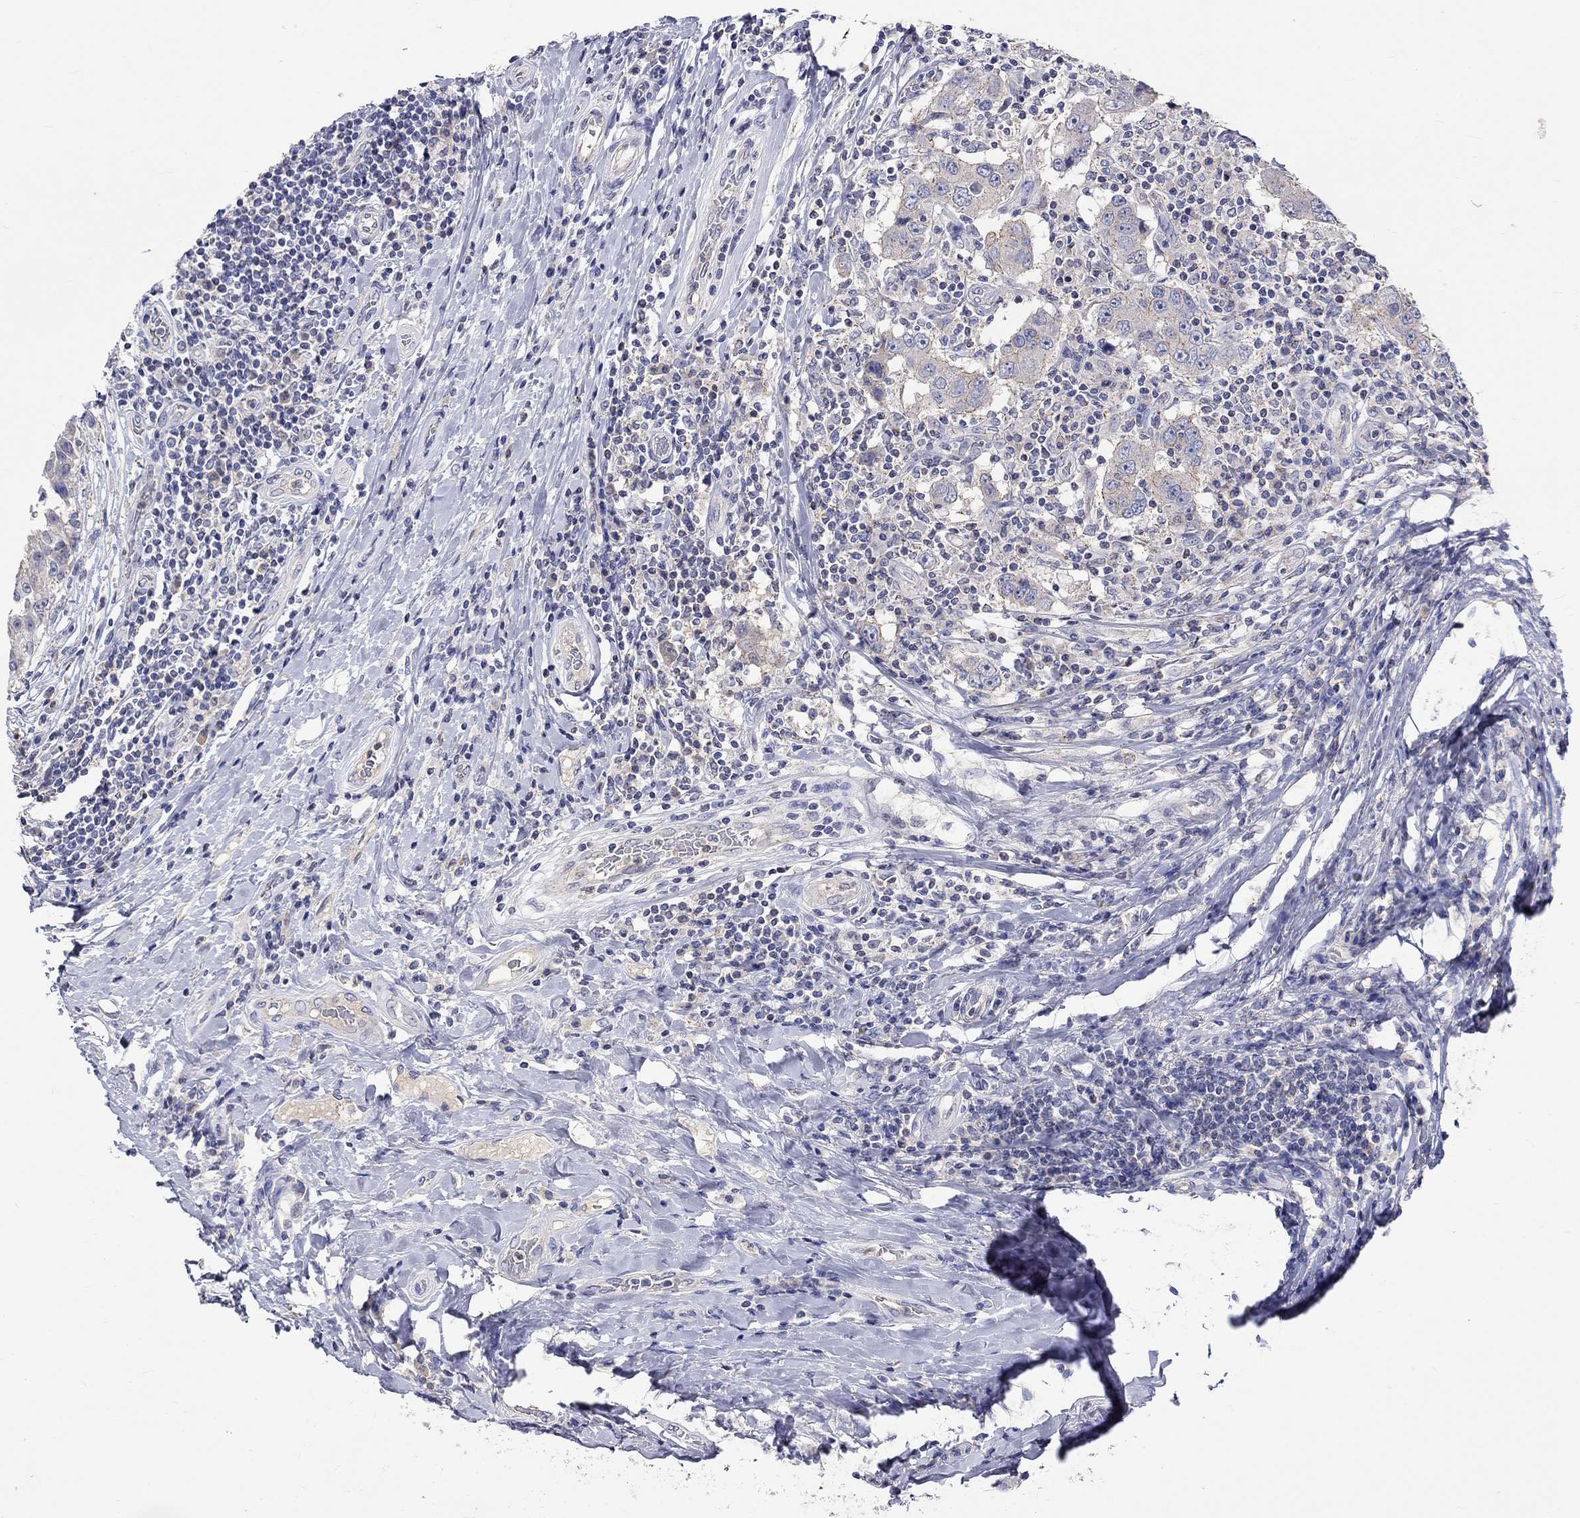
{"staining": {"intensity": "weak", "quantity": "<25%", "location": "cytoplasmic/membranous"}, "tissue": "breast cancer", "cell_type": "Tumor cells", "image_type": "cancer", "snomed": [{"axis": "morphology", "description": "Duct carcinoma"}, {"axis": "topography", "description": "Breast"}], "caption": "An IHC image of breast cancer is shown. There is no staining in tumor cells of breast cancer. Nuclei are stained in blue.", "gene": "LRFN4", "patient": {"sex": "female", "age": 27}}